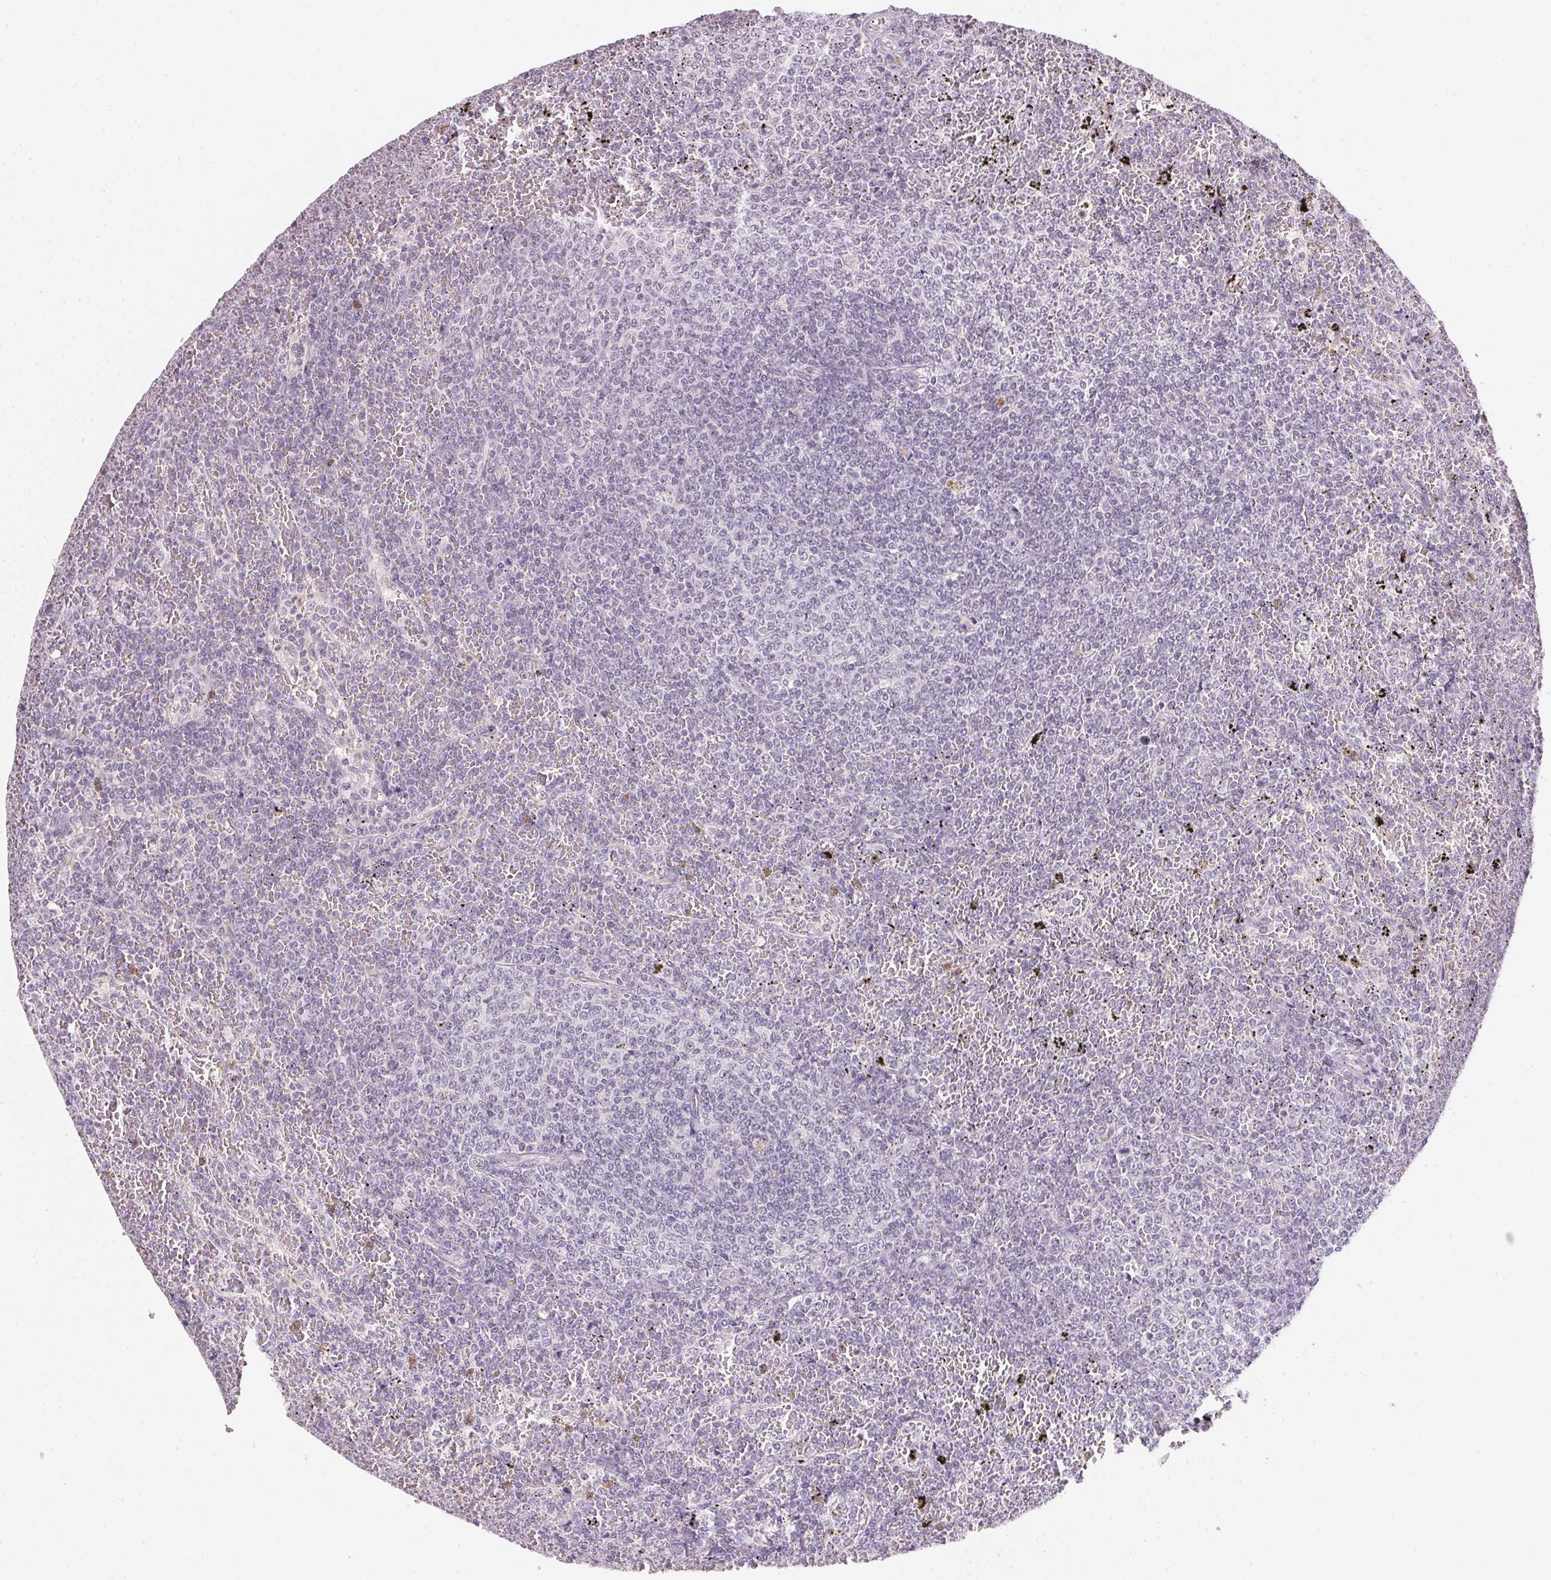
{"staining": {"intensity": "negative", "quantity": "none", "location": "none"}, "tissue": "lymphoma", "cell_type": "Tumor cells", "image_type": "cancer", "snomed": [{"axis": "morphology", "description": "Malignant lymphoma, non-Hodgkin's type, Low grade"}, {"axis": "topography", "description": "Spleen"}], "caption": "A micrograph of human low-grade malignant lymphoma, non-Hodgkin's type is negative for staining in tumor cells.", "gene": "FNDC4", "patient": {"sex": "female", "age": 77}}